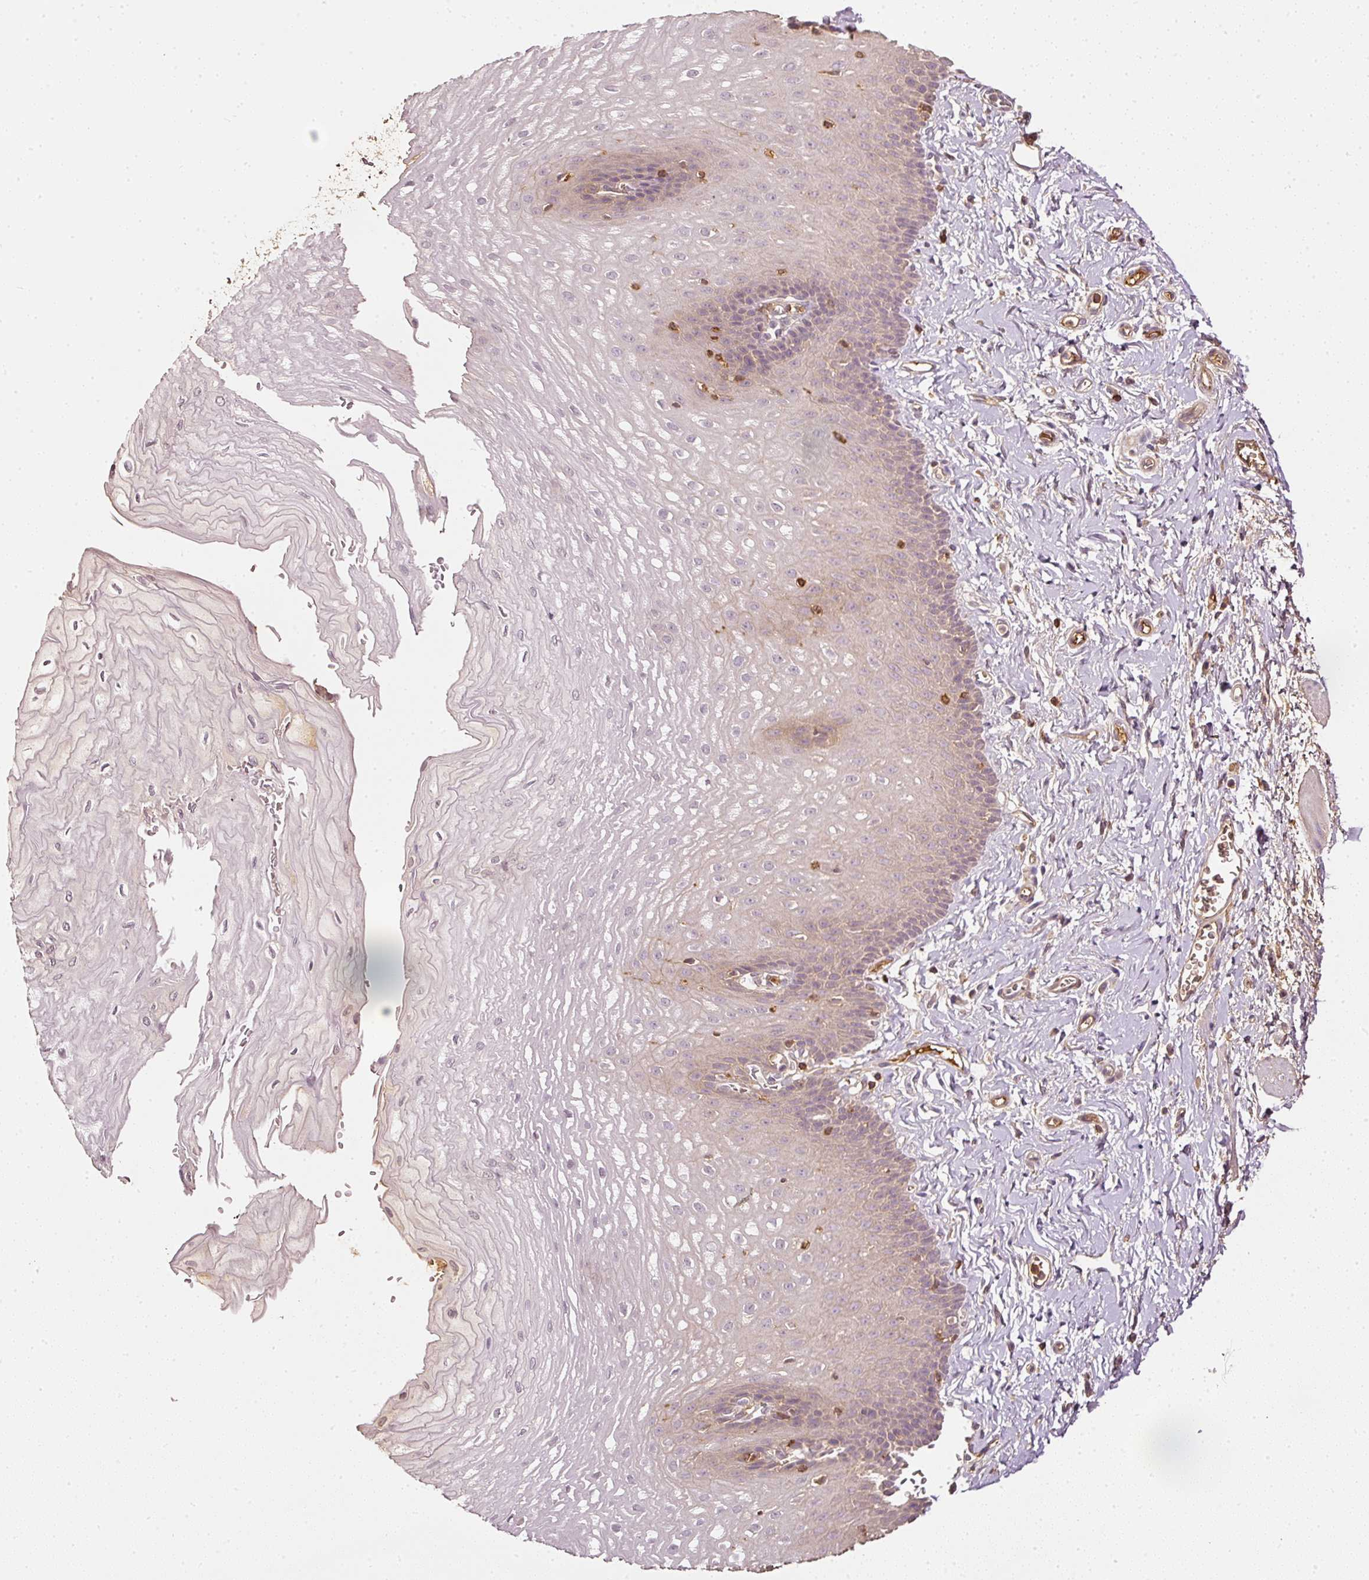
{"staining": {"intensity": "moderate", "quantity": "25%-75%", "location": "cytoplasmic/membranous"}, "tissue": "esophagus", "cell_type": "Squamous epithelial cells", "image_type": "normal", "snomed": [{"axis": "morphology", "description": "Normal tissue, NOS"}, {"axis": "topography", "description": "Esophagus"}], "caption": "Protein positivity by immunohistochemistry (IHC) demonstrates moderate cytoplasmic/membranous expression in about 25%-75% of squamous epithelial cells in normal esophagus. The protein of interest is shown in brown color, while the nuclei are stained blue.", "gene": "EVL", "patient": {"sex": "male", "age": 70}}